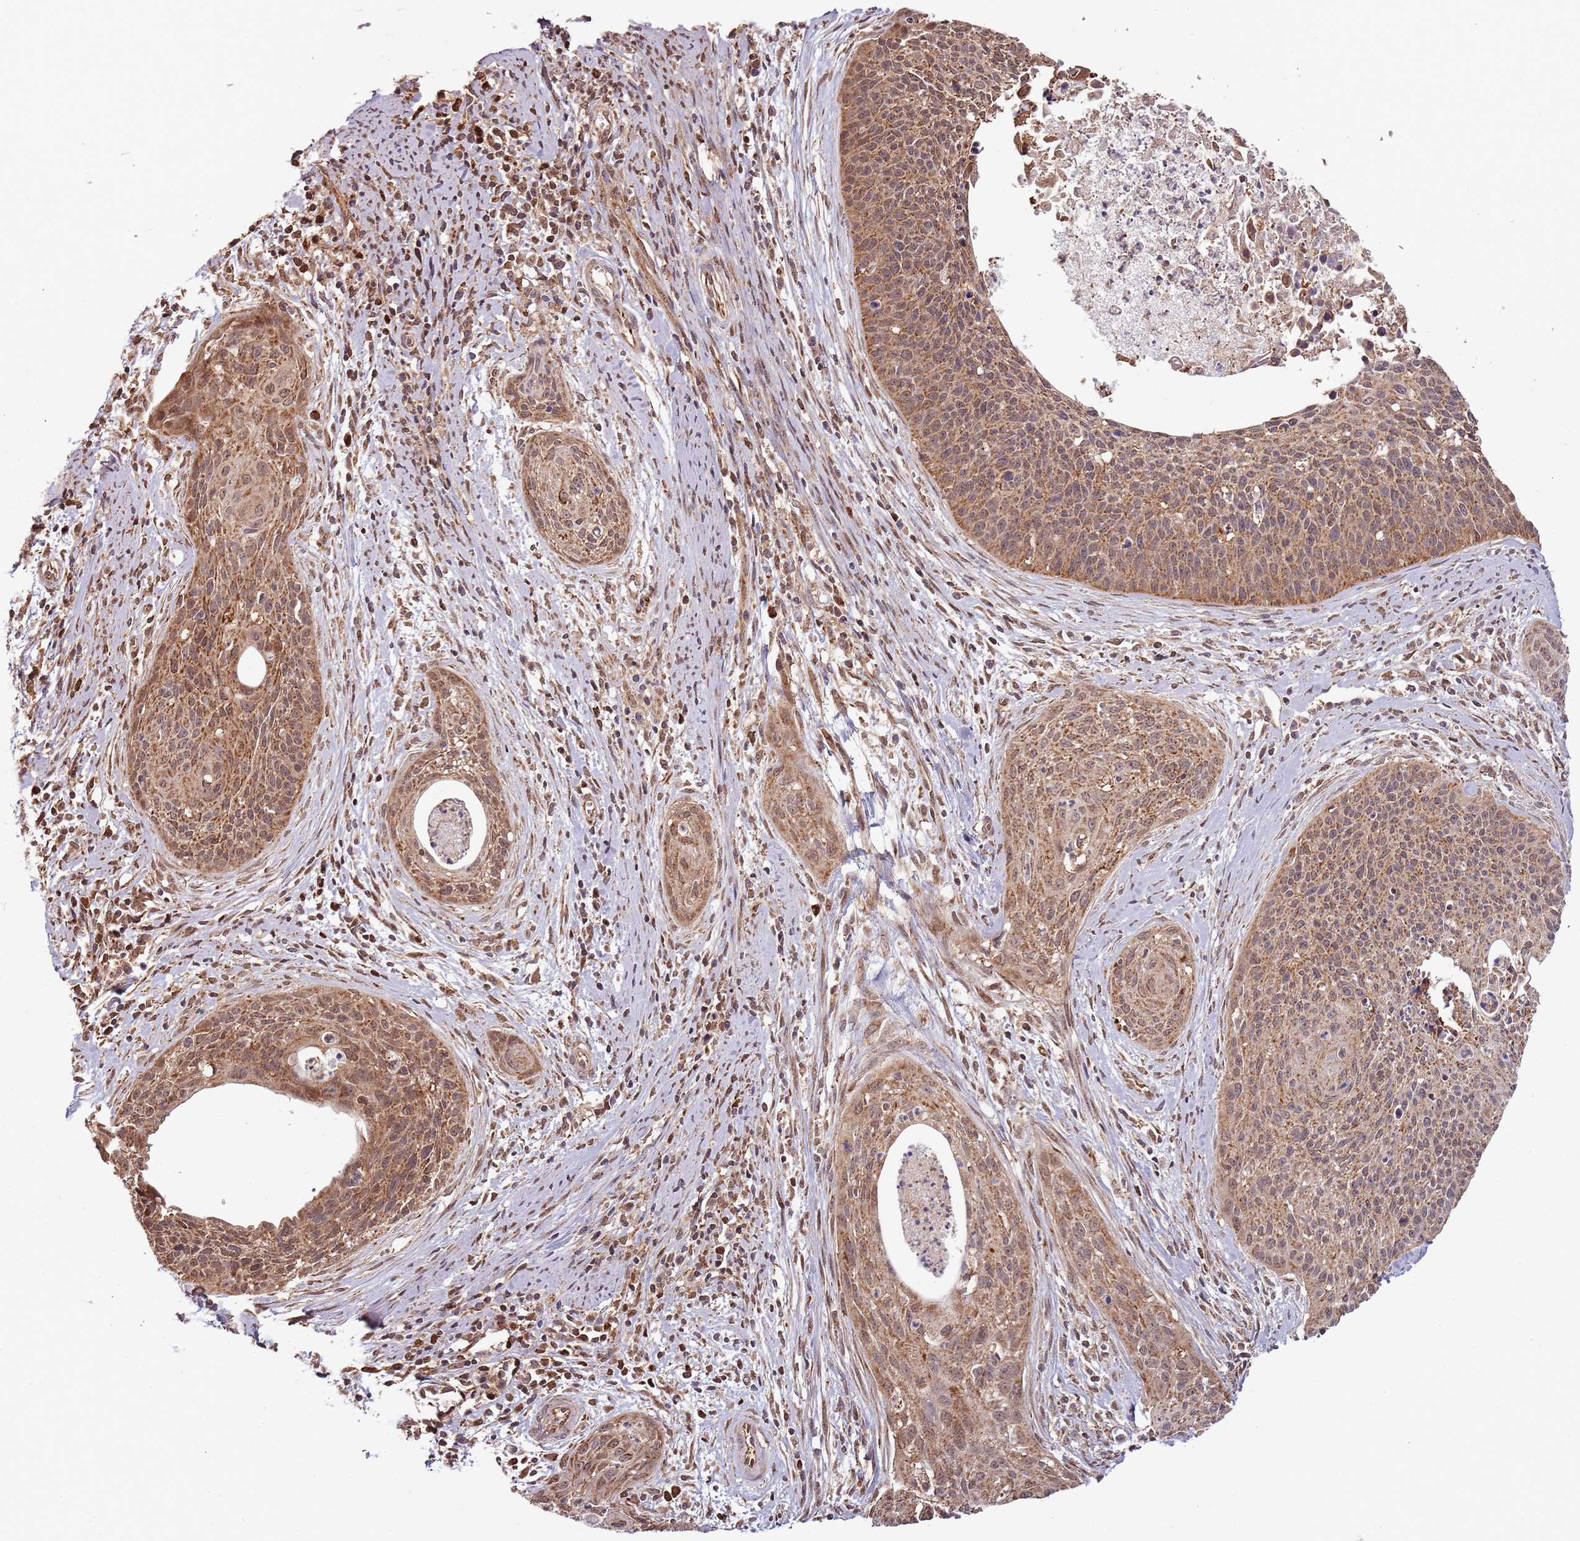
{"staining": {"intensity": "moderate", "quantity": ">75%", "location": "cytoplasmic/membranous,nuclear"}, "tissue": "cervical cancer", "cell_type": "Tumor cells", "image_type": "cancer", "snomed": [{"axis": "morphology", "description": "Squamous cell carcinoma, NOS"}, {"axis": "topography", "description": "Cervix"}], "caption": "Immunohistochemistry (IHC) photomicrograph of neoplastic tissue: human cervical squamous cell carcinoma stained using IHC demonstrates medium levels of moderate protein expression localized specifically in the cytoplasmic/membranous and nuclear of tumor cells, appearing as a cytoplasmic/membranous and nuclear brown color.", "gene": "IL17RD", "patient": {"sex": "female", "age": 55}}